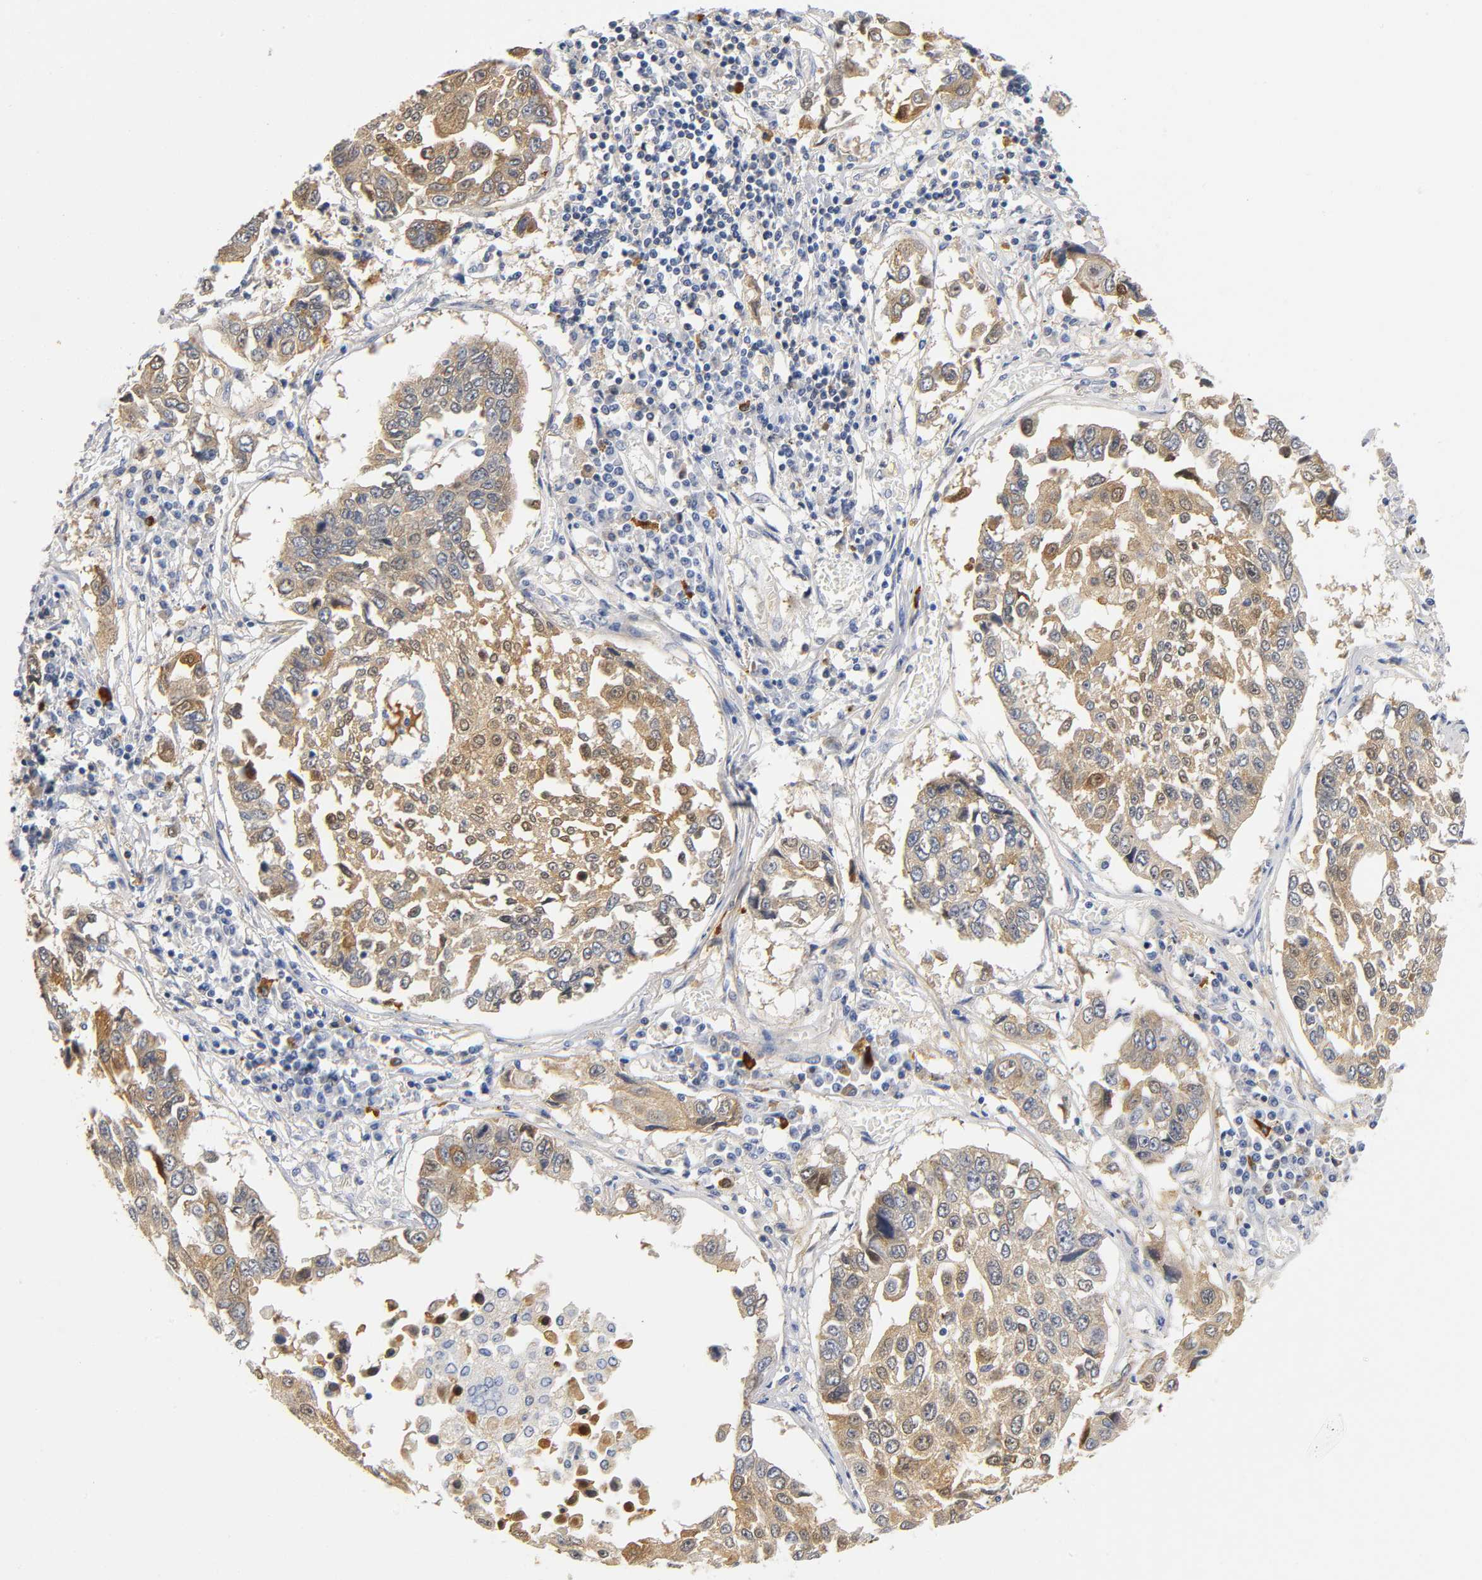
{"staining": {"intensity": "moderate", "quantity": ">75%", "location": "cytoplasmic/membranous"}, "tissue": "lung cancer", "cell_type": "Tumor cells", "image_type": "cancer", "snomed": [{"axis": "morphology", "description": "Squamous cell carcinoma, NOS"}, {"axis": "topography", "description": "Lung"}], "caption": "Lung cancer stained for a protein demonstrates moderate cytoplasmic/membranous positivity in tumor cells.", "gene": "TNC", "patient": {"sex": "male", "age": 71}}